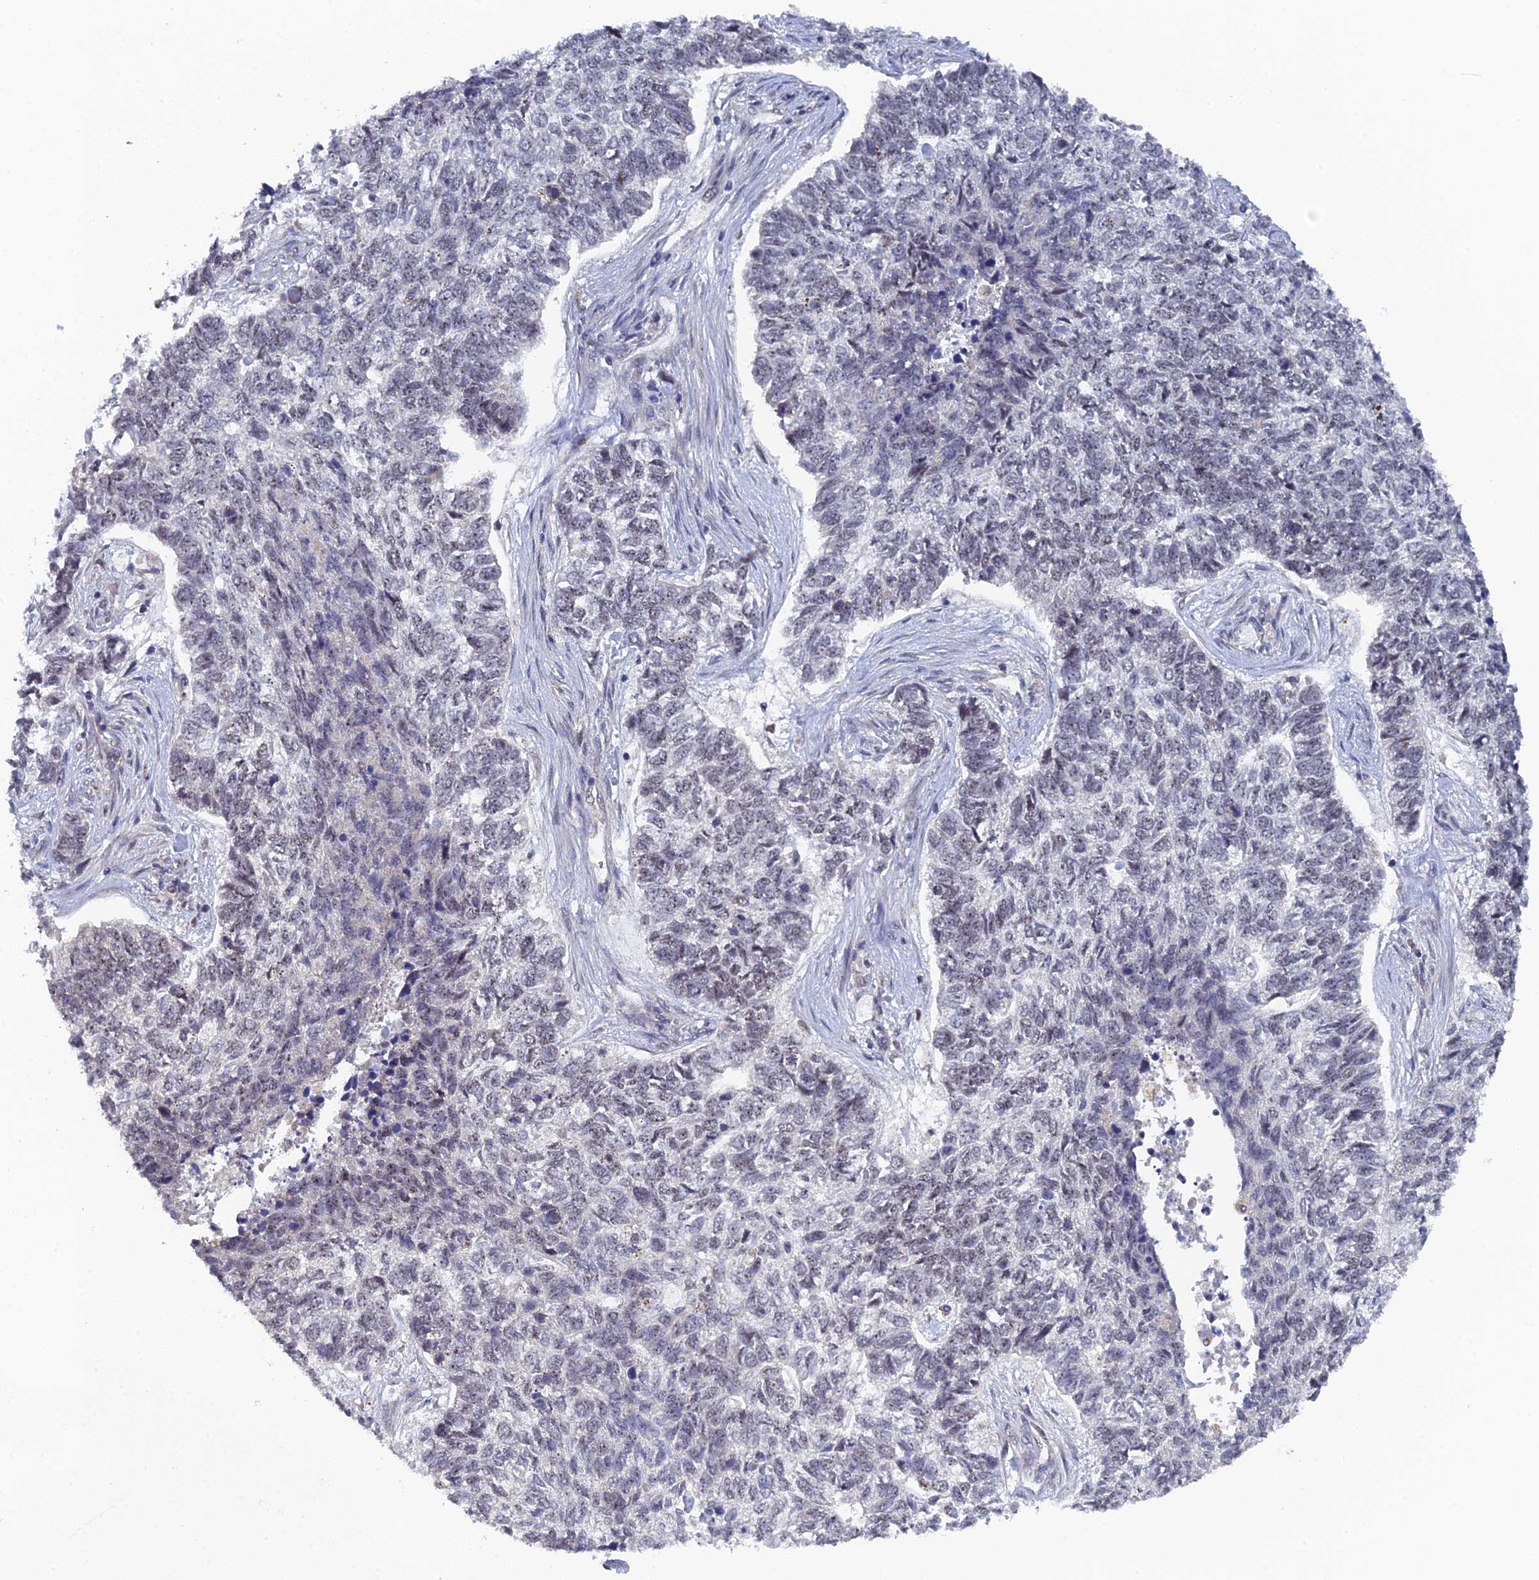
{"staining": {"intensity": "weak", "quantity": "<25%", "location": "cytoplasmic/membranous"}, "tissue": "skin cancer", "cell_type": "Tumor cells", "image_type": "cancer", "snomed": [{"axis": "morphology", "description": "Basal cell carcinoma"}, {"axis": "topography", "description": "Skin"}], "caption": "Human skin basal cell carcinoma stained for a protein using IHC exhibits no positivity in tumor cells.", "gene": "MIGA2", "patient": {"sex": "female", "age": 65}}